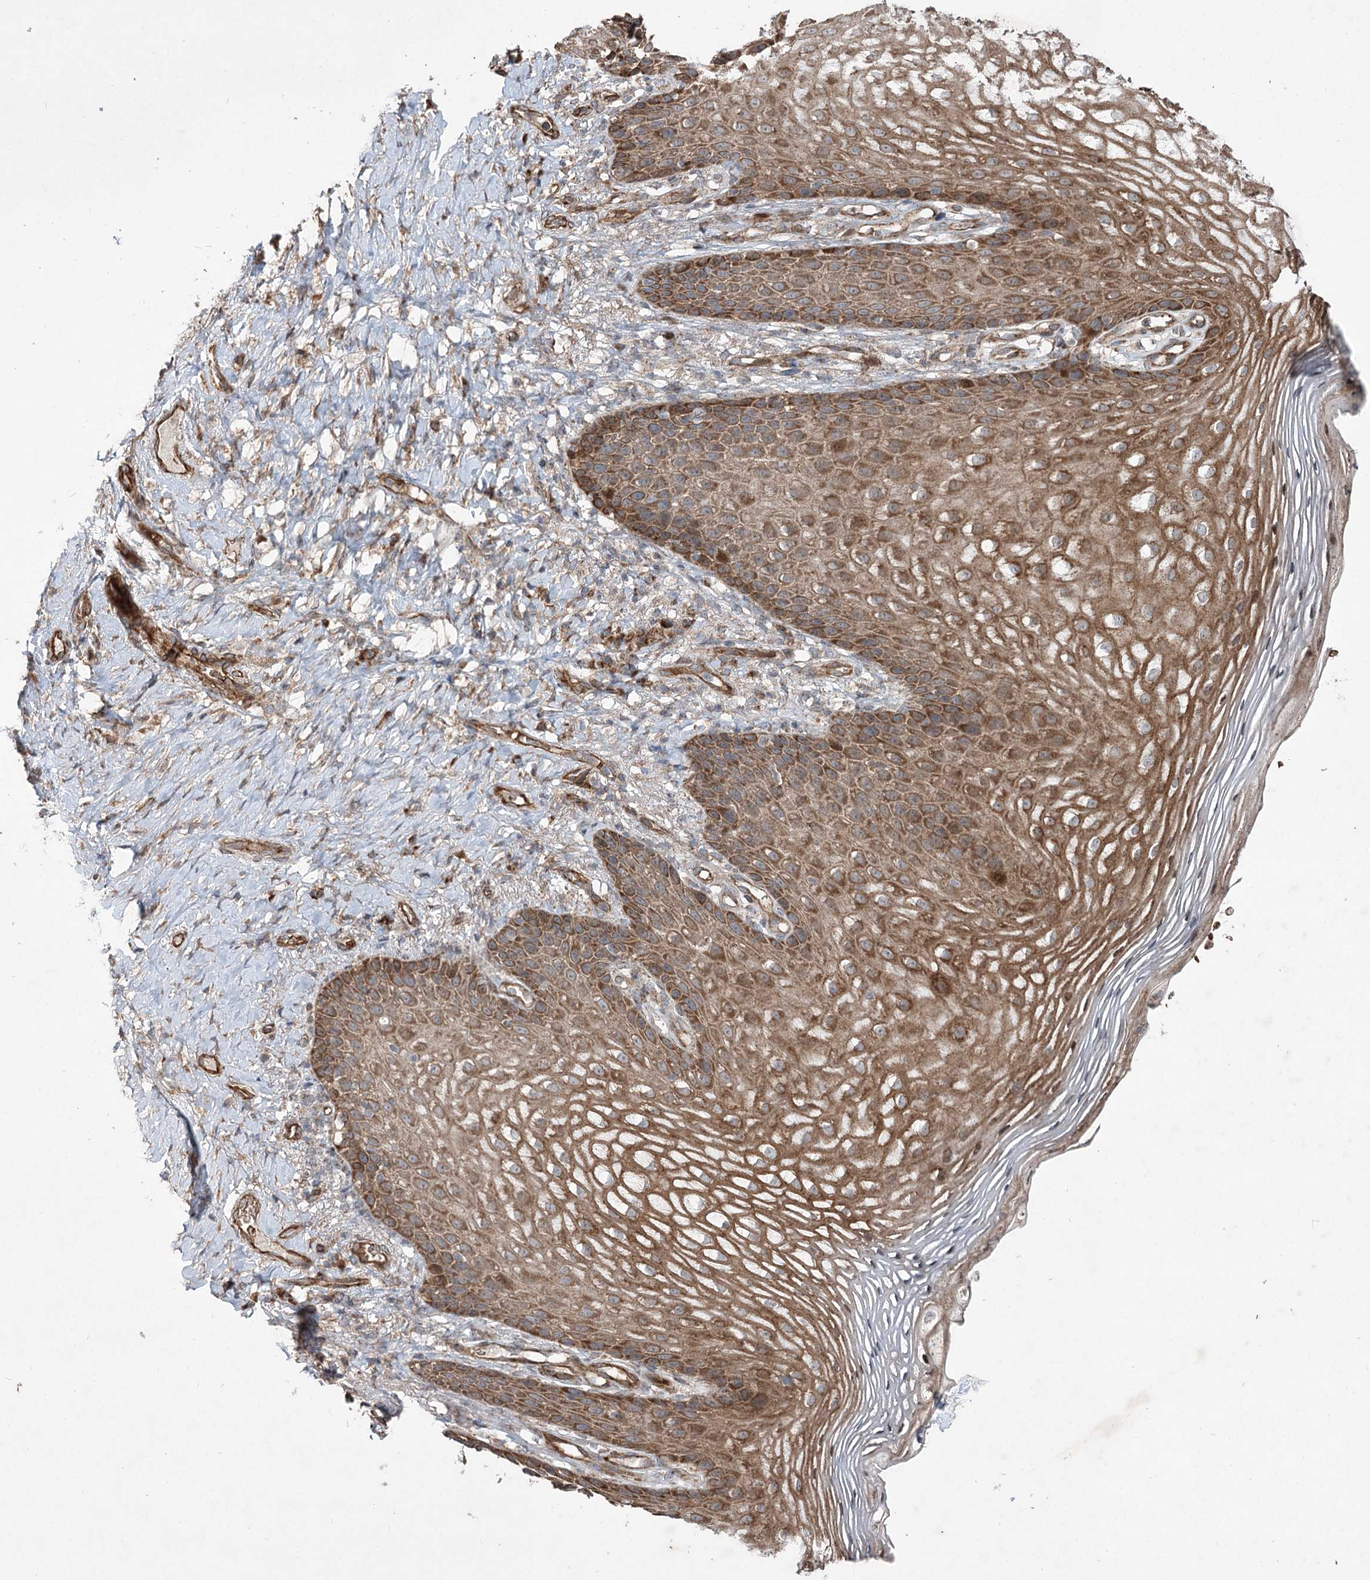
{"staining": {"intensity": "moderate", "quantity": ">75%", "location": "cytoplasmic/membranous"}, "tissue": "vagina", "cell_type": "Squamous epithelial cells", "image_type": "normal", "snomed": [{"axis": "morphology", "description": "Normal tissue, NOS"}, {"axis": "topography", "description": "Vagina"}], "caption": "A medium amount of moderate cytoplasmic/membranous positivity is appreciated in approximately >75% of squamous epithelial cells in unremarkable vagina.", "gene": "SERINC5", "patient": {"sex": "female", "age": 60}}